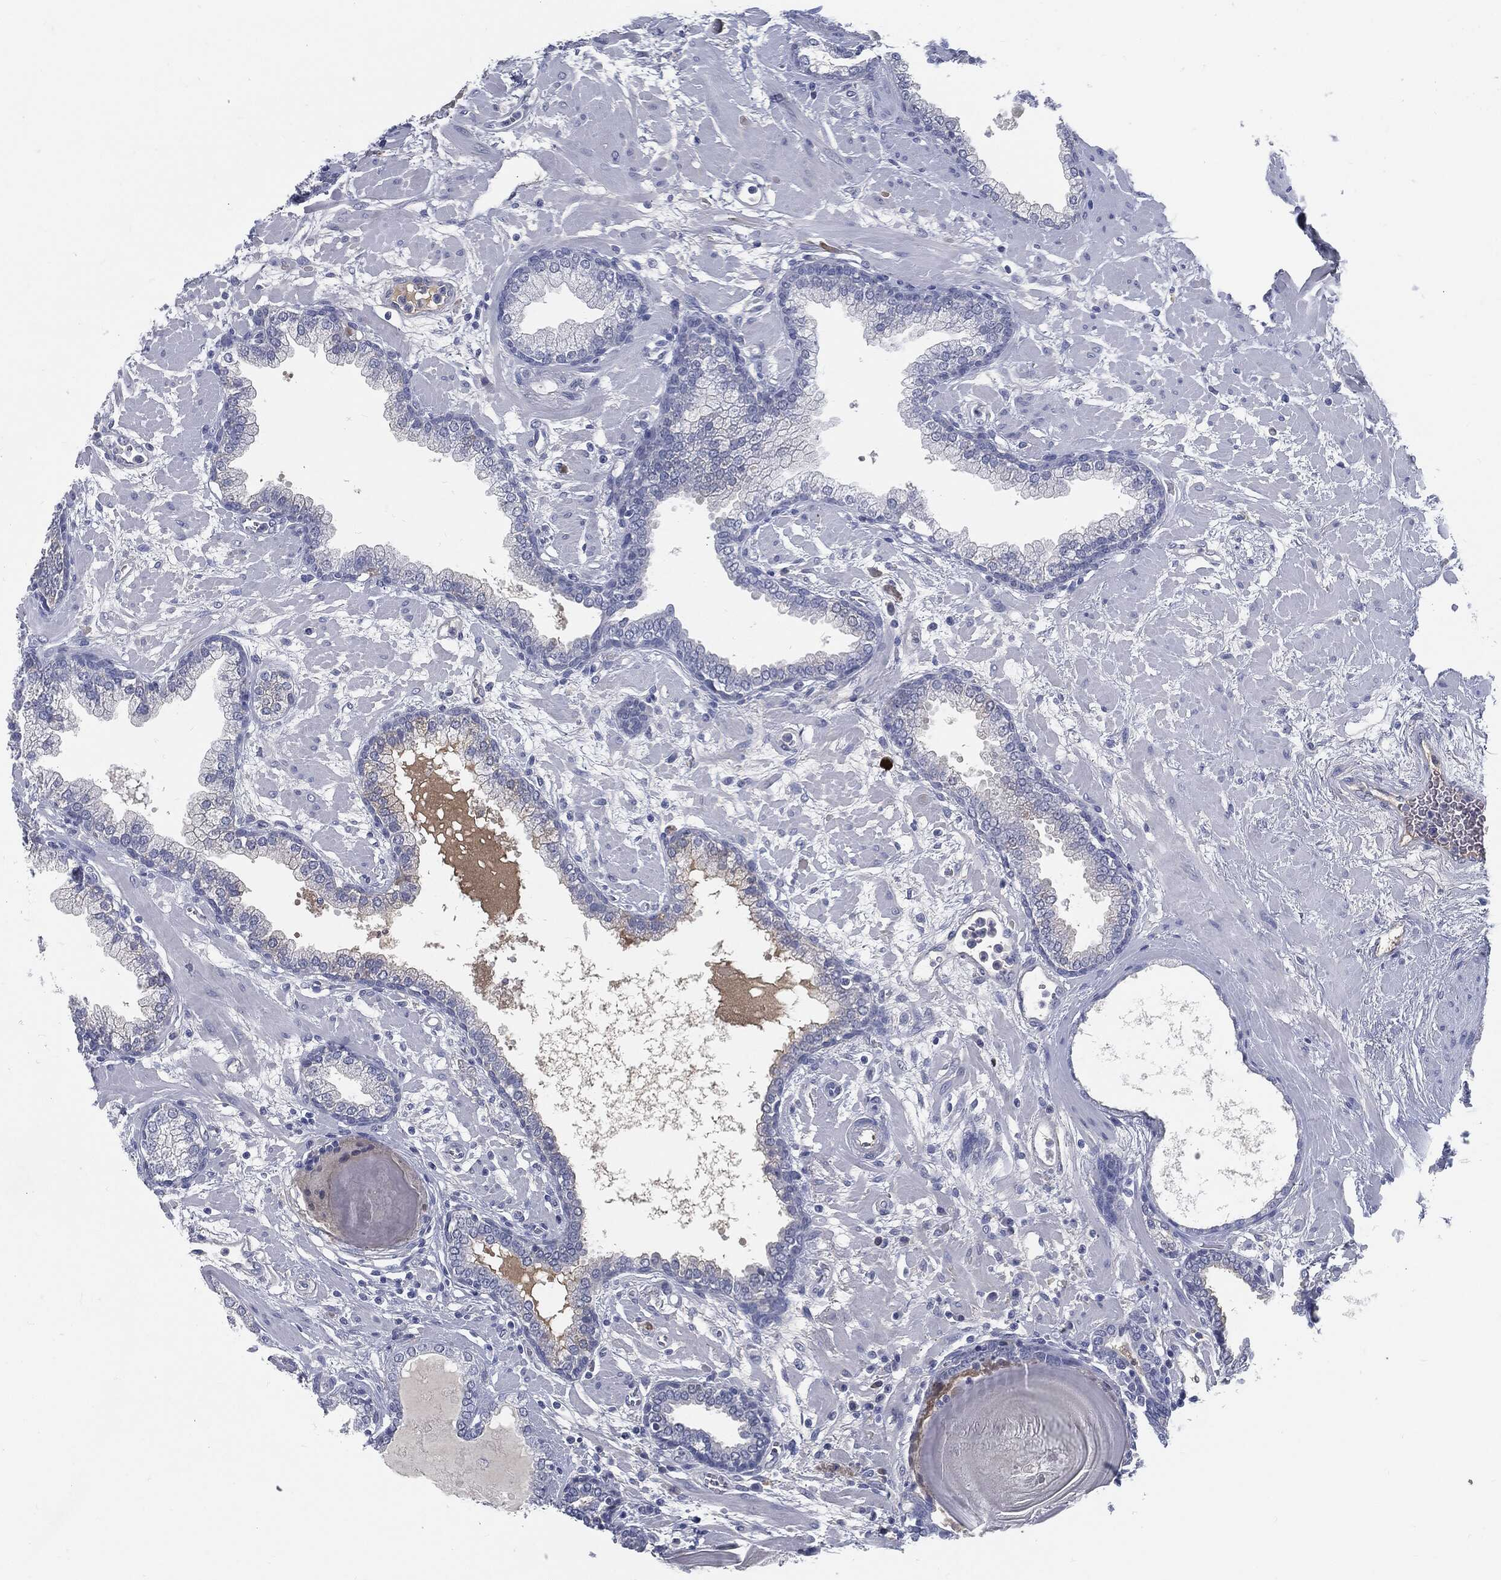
{"staining": {"intensity": "negative", "quantity": "none", "location": "none"}, "tissue": "prostate", "cell_type": "Glandular cells", "image_type": "normal", "snomed": [{"axis": "morphology", "description": "Normal tissue, NOS"}, {"axis": "topography", "description": "Prostate"}], "caption": "Glandular cells show no significant staining in benign prostate.", "gene": "MST1", "patient": {"sex": "male", "age": 63}}